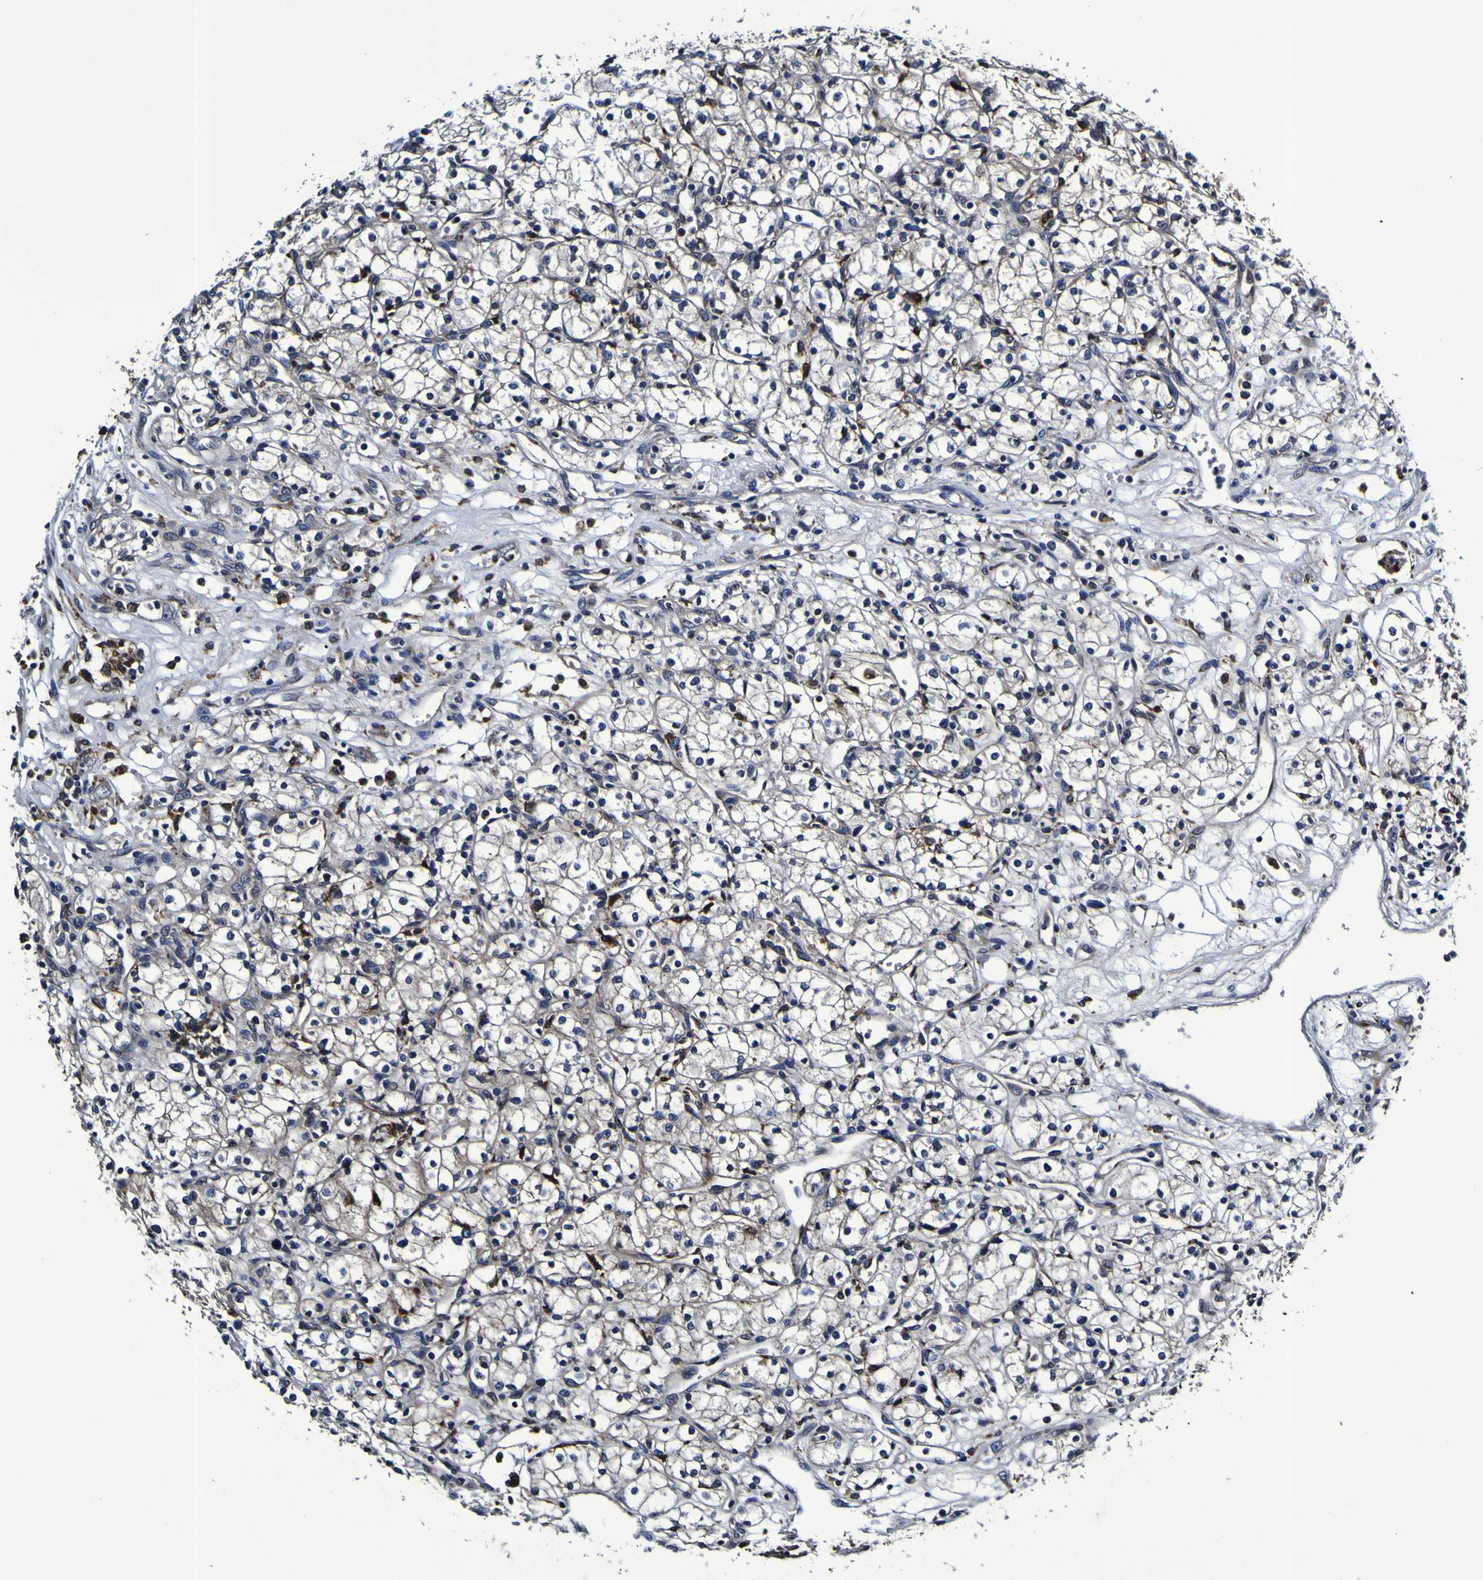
{"staining": {"intensity": "negative", "quantity": "none", "location": "none"}, "tissue": "renal cancer", "cell_type": "Tumor cells", "image_type": "cancer", "snomed": [{"axis": "morphology", "description": "Normal tissue, NOS"}, {"axis": "morphology", "description": "Adenocarcinoma, NOS"}, {"axis": "topography", "description": "Kidney"}], "caption": "Immunohistochemical staining of human renal adenocarcinoma reveals no significant staining in tumor cells.", "gene": "GPX1", "patient": {"sex": "male", "age": 59}}